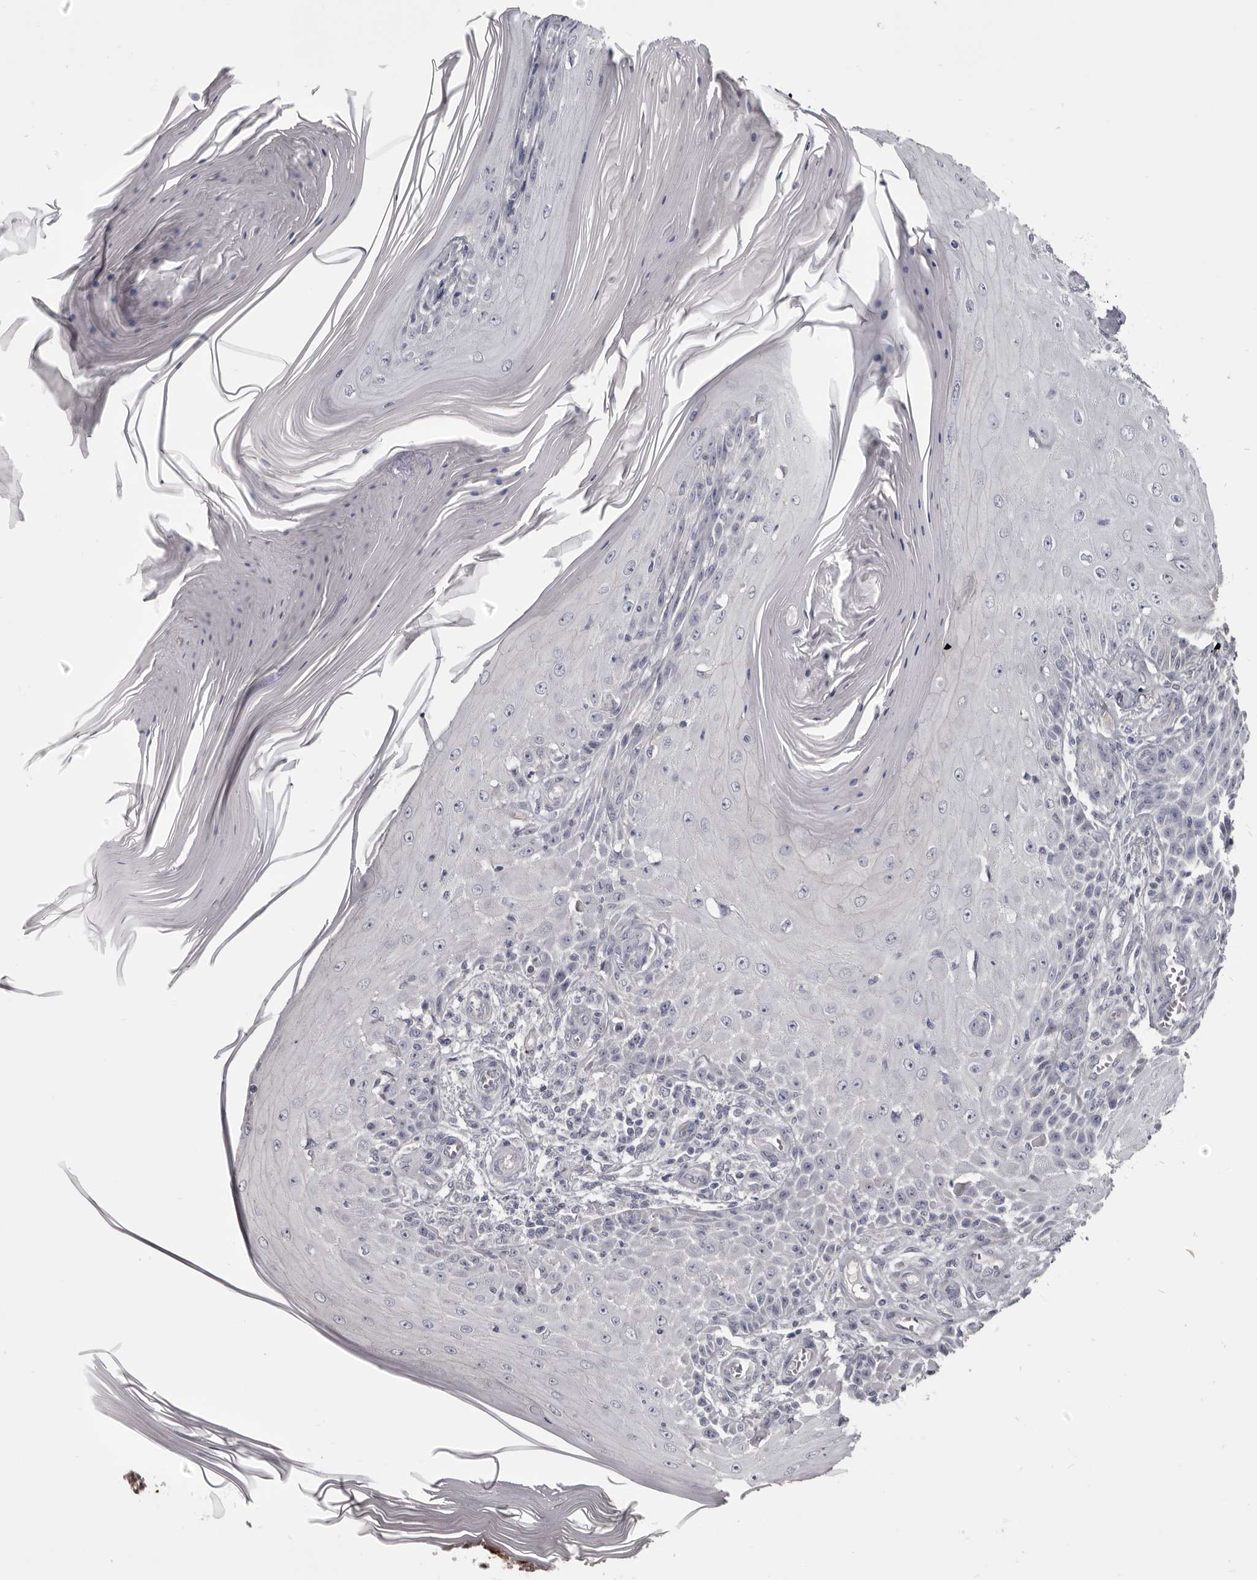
{"staining": {"intensity": "negative", "quantity": "none", "location": "none"}, "tissue": "skin cancer", "cell_type": "Tumor cells", "image_type": "cancer", "snomed": [{"axis": "morphology", "description": "Squamous cell carcinoma, NOS"}, {"axis": "topography", "description": "Skin"}], "caption": "Tumor cells are negative for brown protein staining in skin squamous cell carcinoma.", "gene": "CGN", "patient": {"sex": "female", "age": 73}}